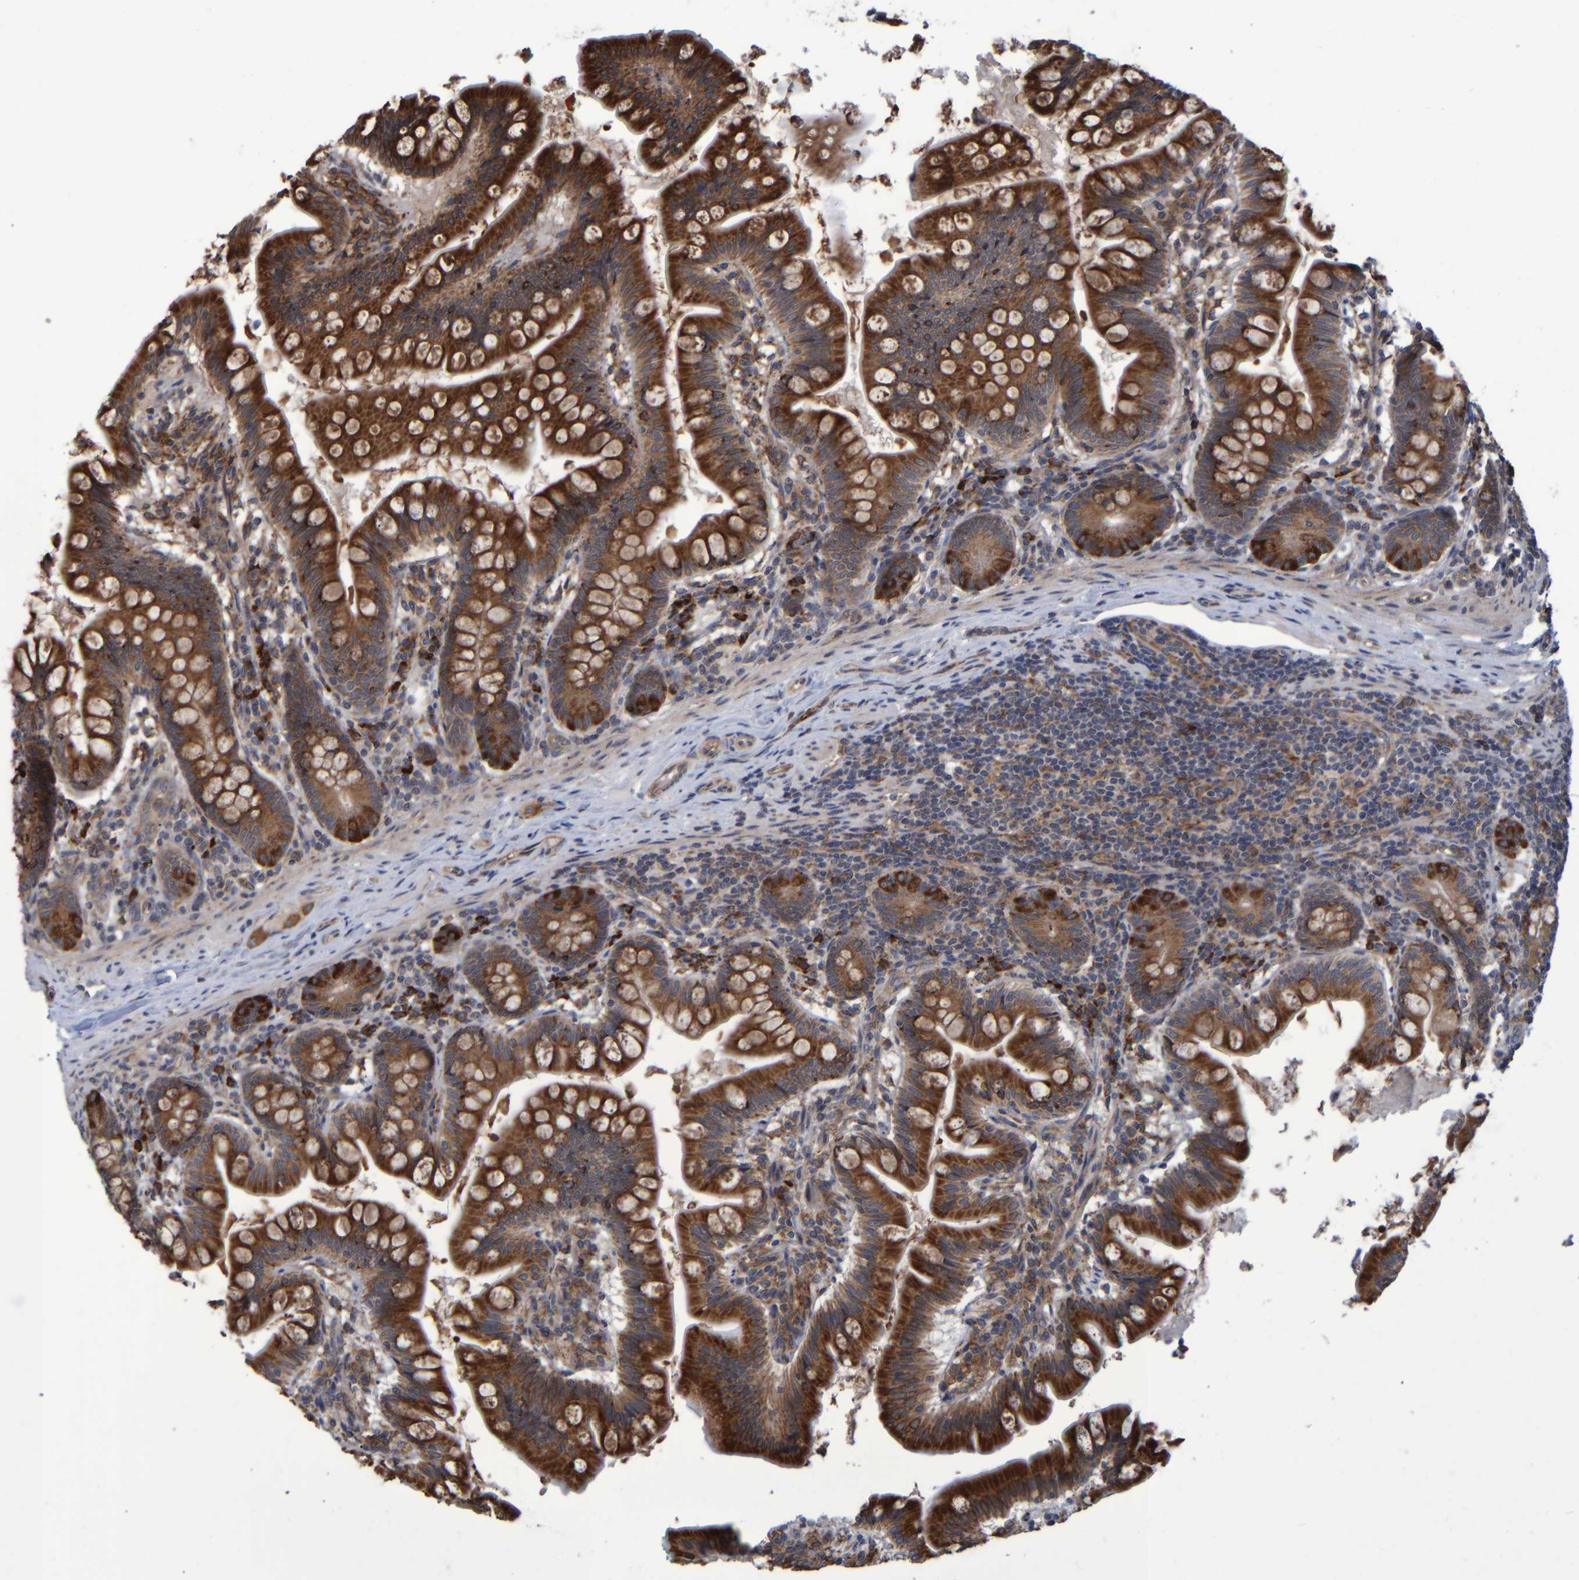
{"staining": {"intensity": "strong", "quantity": ">75%", "location": "cytoplasmic/membranous"}, "tissue": "small intestine", "cell_type": "Glandular cells", "image_type": "normal", "snomed": [{"axis": "morphology", "description": "Normal tissue, NOS"}, {"axis": "topography", "description": "Small intestine"}], "caption": "A micrograph of small intestine stained for a protein displays strong cytoplasmic/membranous brown staining in glandular cells. (DAB (3,3'-diaminobenzidine) = brown stain, brightfield microscopy at high magnification).", "gene": "SPAG5", "patient": {"sex": "male", "age": 7}}